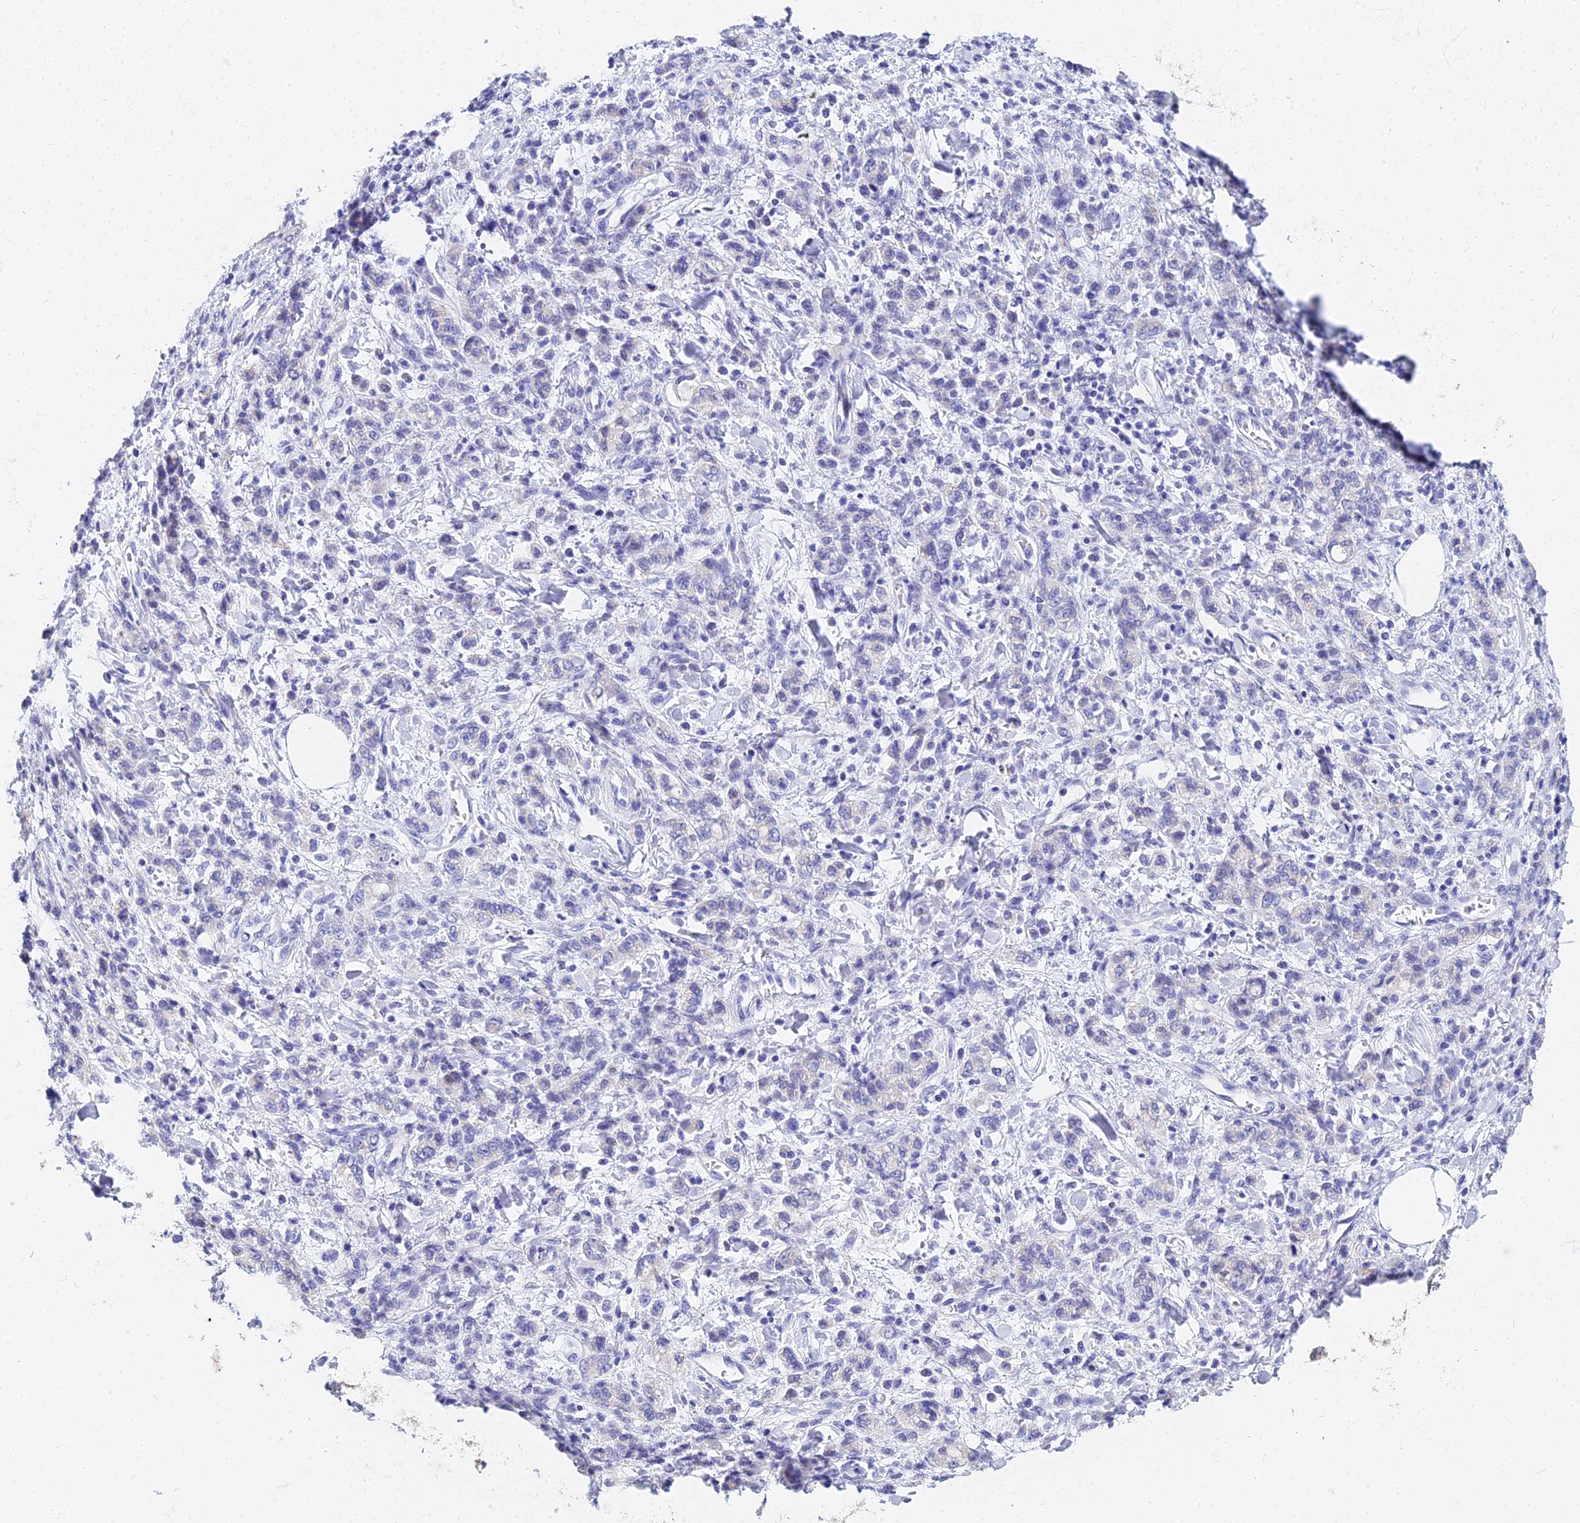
{"staining": {"intensity": "negative", "quantity": "none", "location": "none"}, "tissue": "stomach cancer", "cell_type": "Tumor cells", "image_type": "cancer", "snomed": [{"axis": "morphology", "description": "Adenocarcinoma, NOS"}, {"axis": "topography", "description": "Stomach"}], "caption": "IHC of human adenocarcinoma (stomach) reveals no staining in tumor cells. (Immunohistochemistry, brightfield microscopy, high magnification).", "gene": "OCM", "patient": {"sex": "male", "age": 77}}